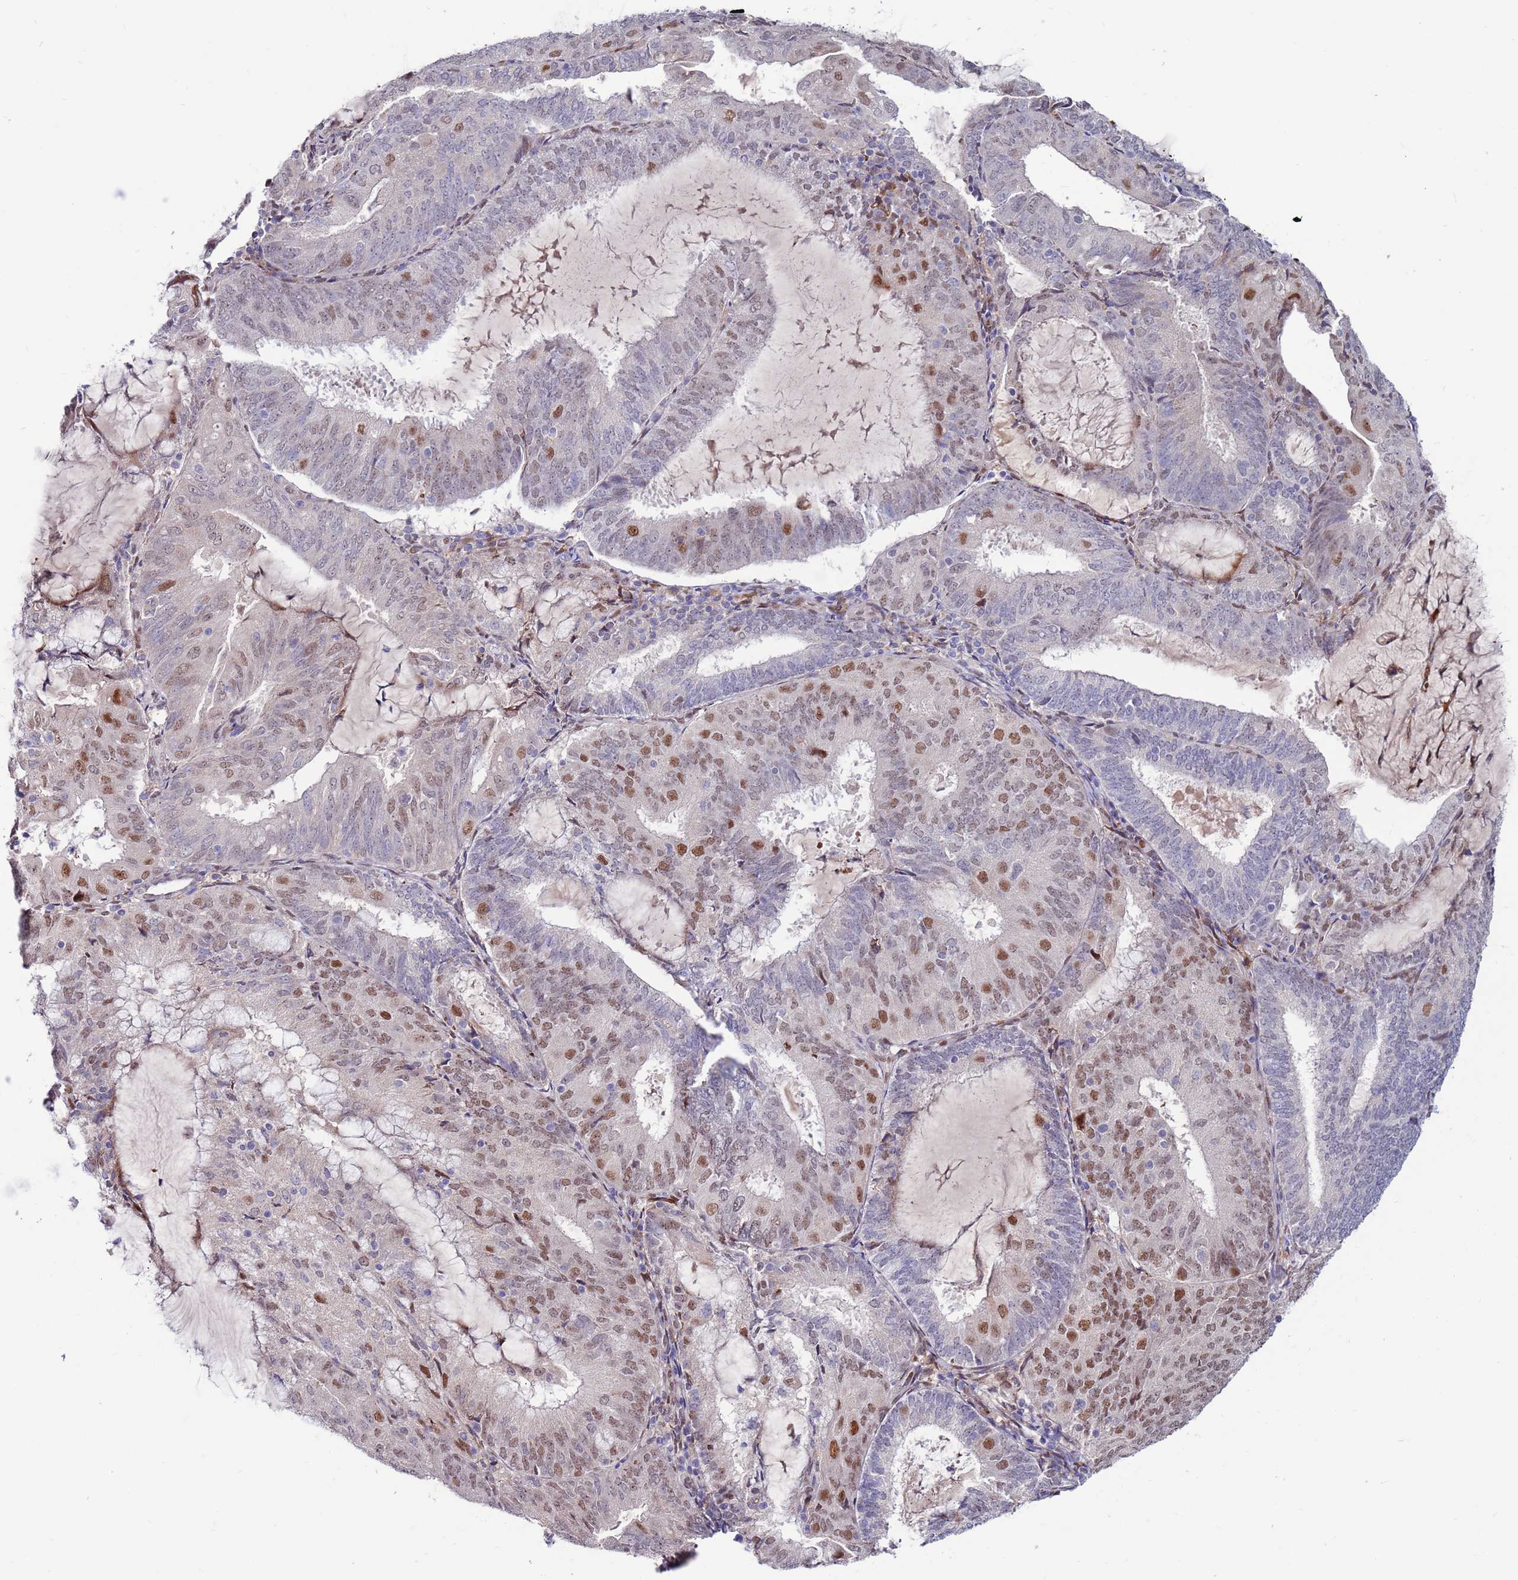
{"staining": {"intensity": "moderate", "quantity": "<25%", "location": "nuclear"}, "tissue": "endometrial cancer", "cell_type": "Tumor cells", "image_type": "cancer", "snomed": [{"axis": "morphology", "description": "Adenocarcinoma, NOS"}, {"axis": "topography", "description": "Endometrium"}], "caption": "This is a histology image of immunohistochemistry staining of adenocarcinoma (endometrial), which shows moderate staining in the nuclear of tumor cells.", "gene": "FBXO27", "patient": {"sex": "female", "age": 81}}